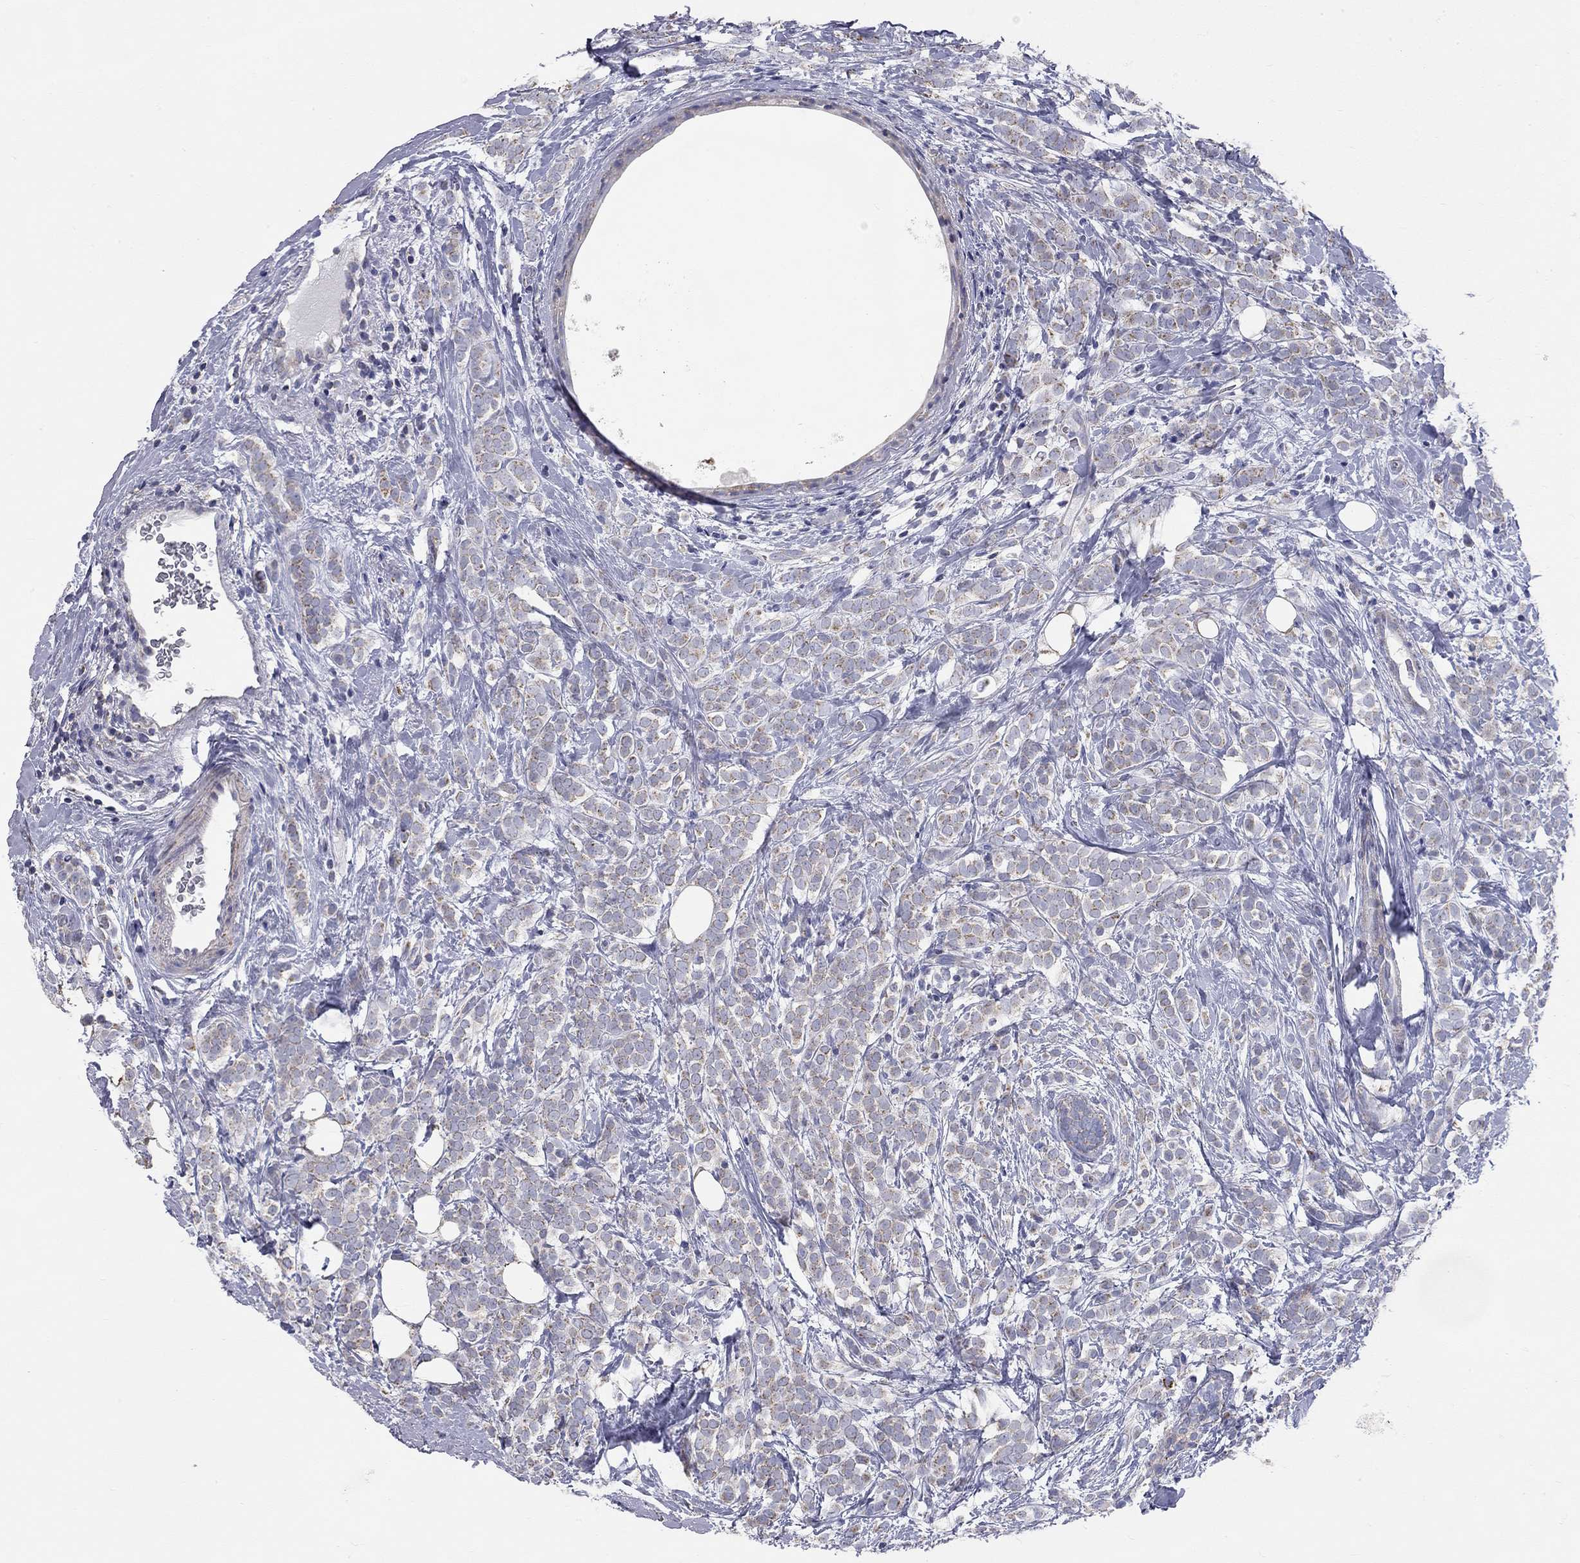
{"staining": {"intensity": "moderate", "quantity": "<25%", "location": "cytoplasmic/membranous"}, "tissue": "breast cancer", "cell_type": "Tumor cells", "image_type": "cancer", "snomed": [{"axis": "morphology", "description": "Lobular carcinoma"}, {"axis": "topography", "description": "Breast"}], "caption": "High-power microscopy captured an immunohistochemistry micrograph of breast lobular carcinoma, revealing moderate cytoplasmic/membranous staining in about <25% of tumor cells.", "gene": "CFAP161", "patient": {"sex": "female", "age": 49}}